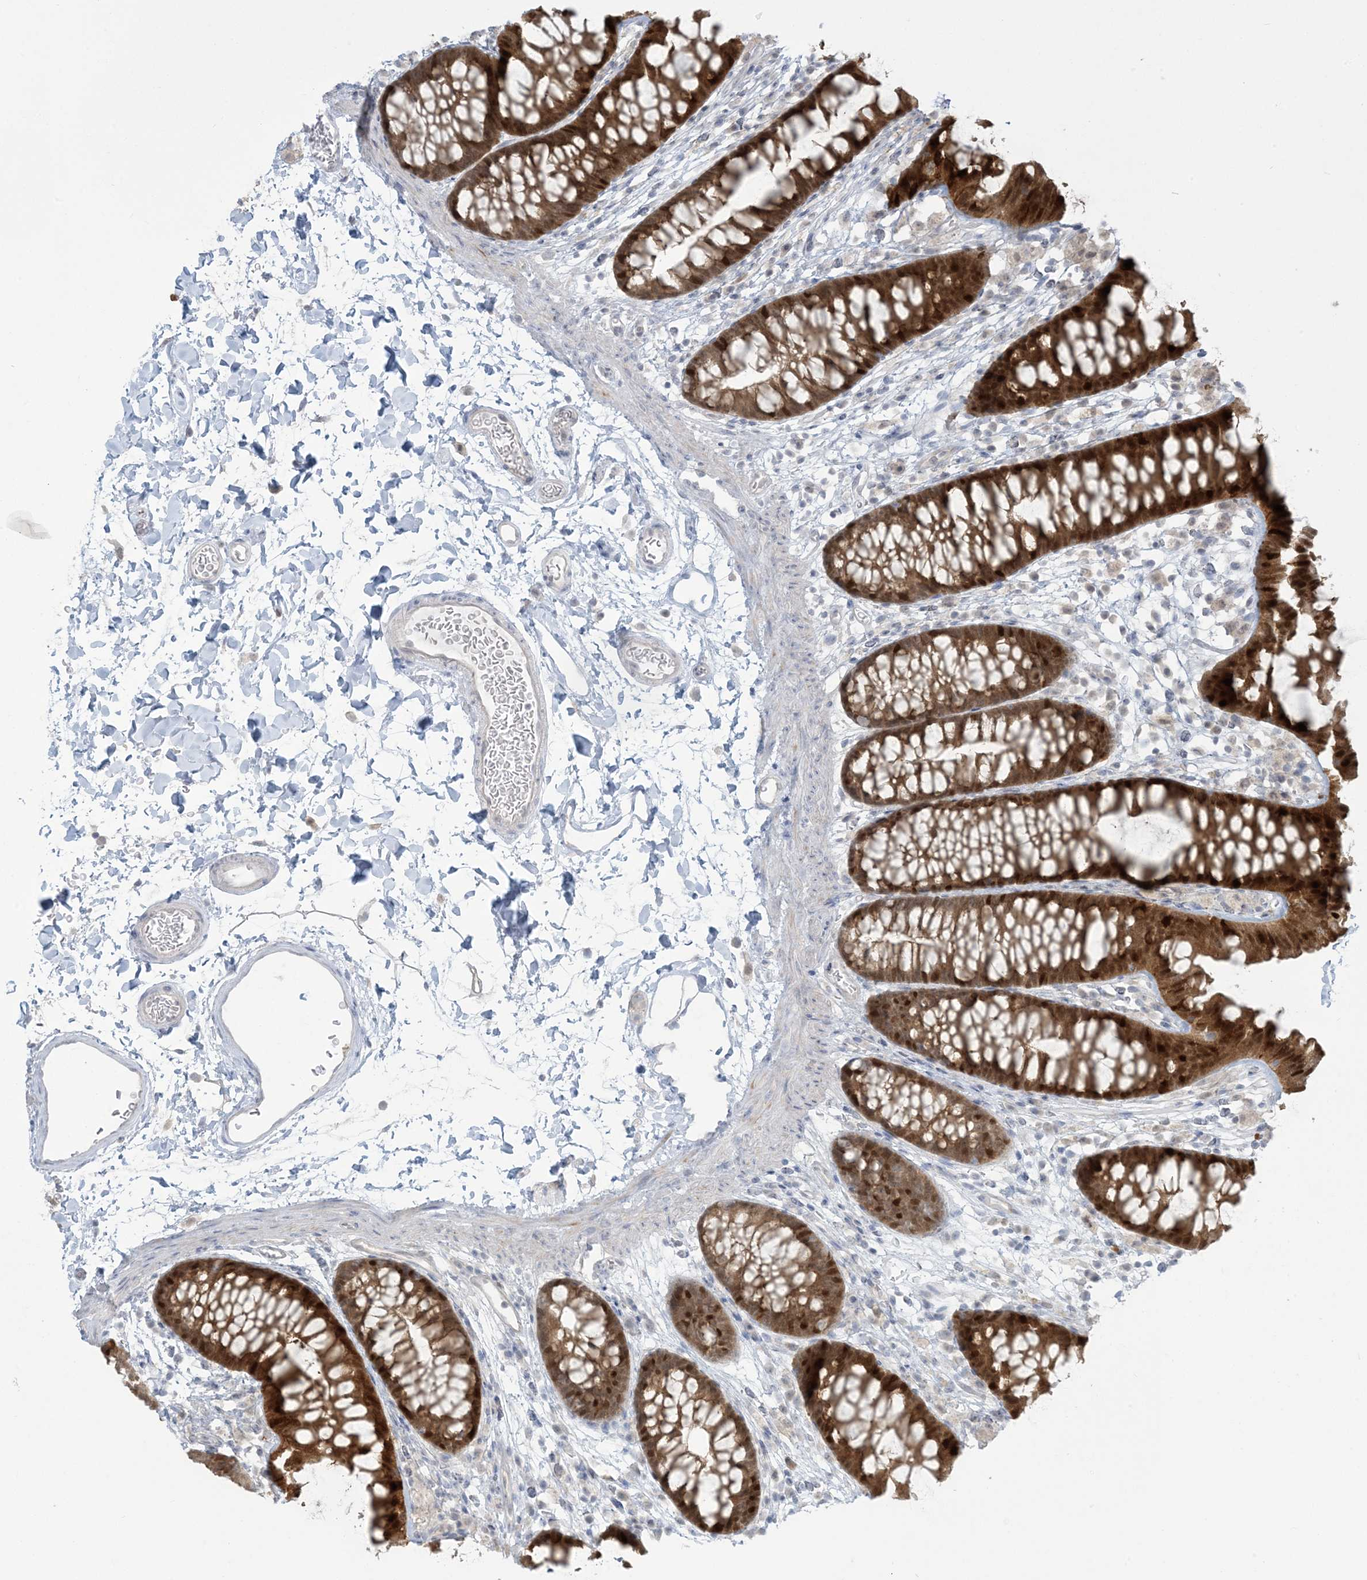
{"staining": {"intensity": "negative", "quantity": "none", "location": "none"}, "tissue": "colon", "cell_type": "Endothelial cells", "image_type": "normal", "snomed": [{"axis": "morphology", "description": "Normal tissue, NOS"}, {"axis": "topography", "description": "Colon"}], "caption": "Immunohistochemistry photomicrograph of unremarkable human colon stained for a protein (brown), which shows no positivity in endothelial cells.", "gene": "NRBP2", "patient": {"sex": "female", "age": 62}}